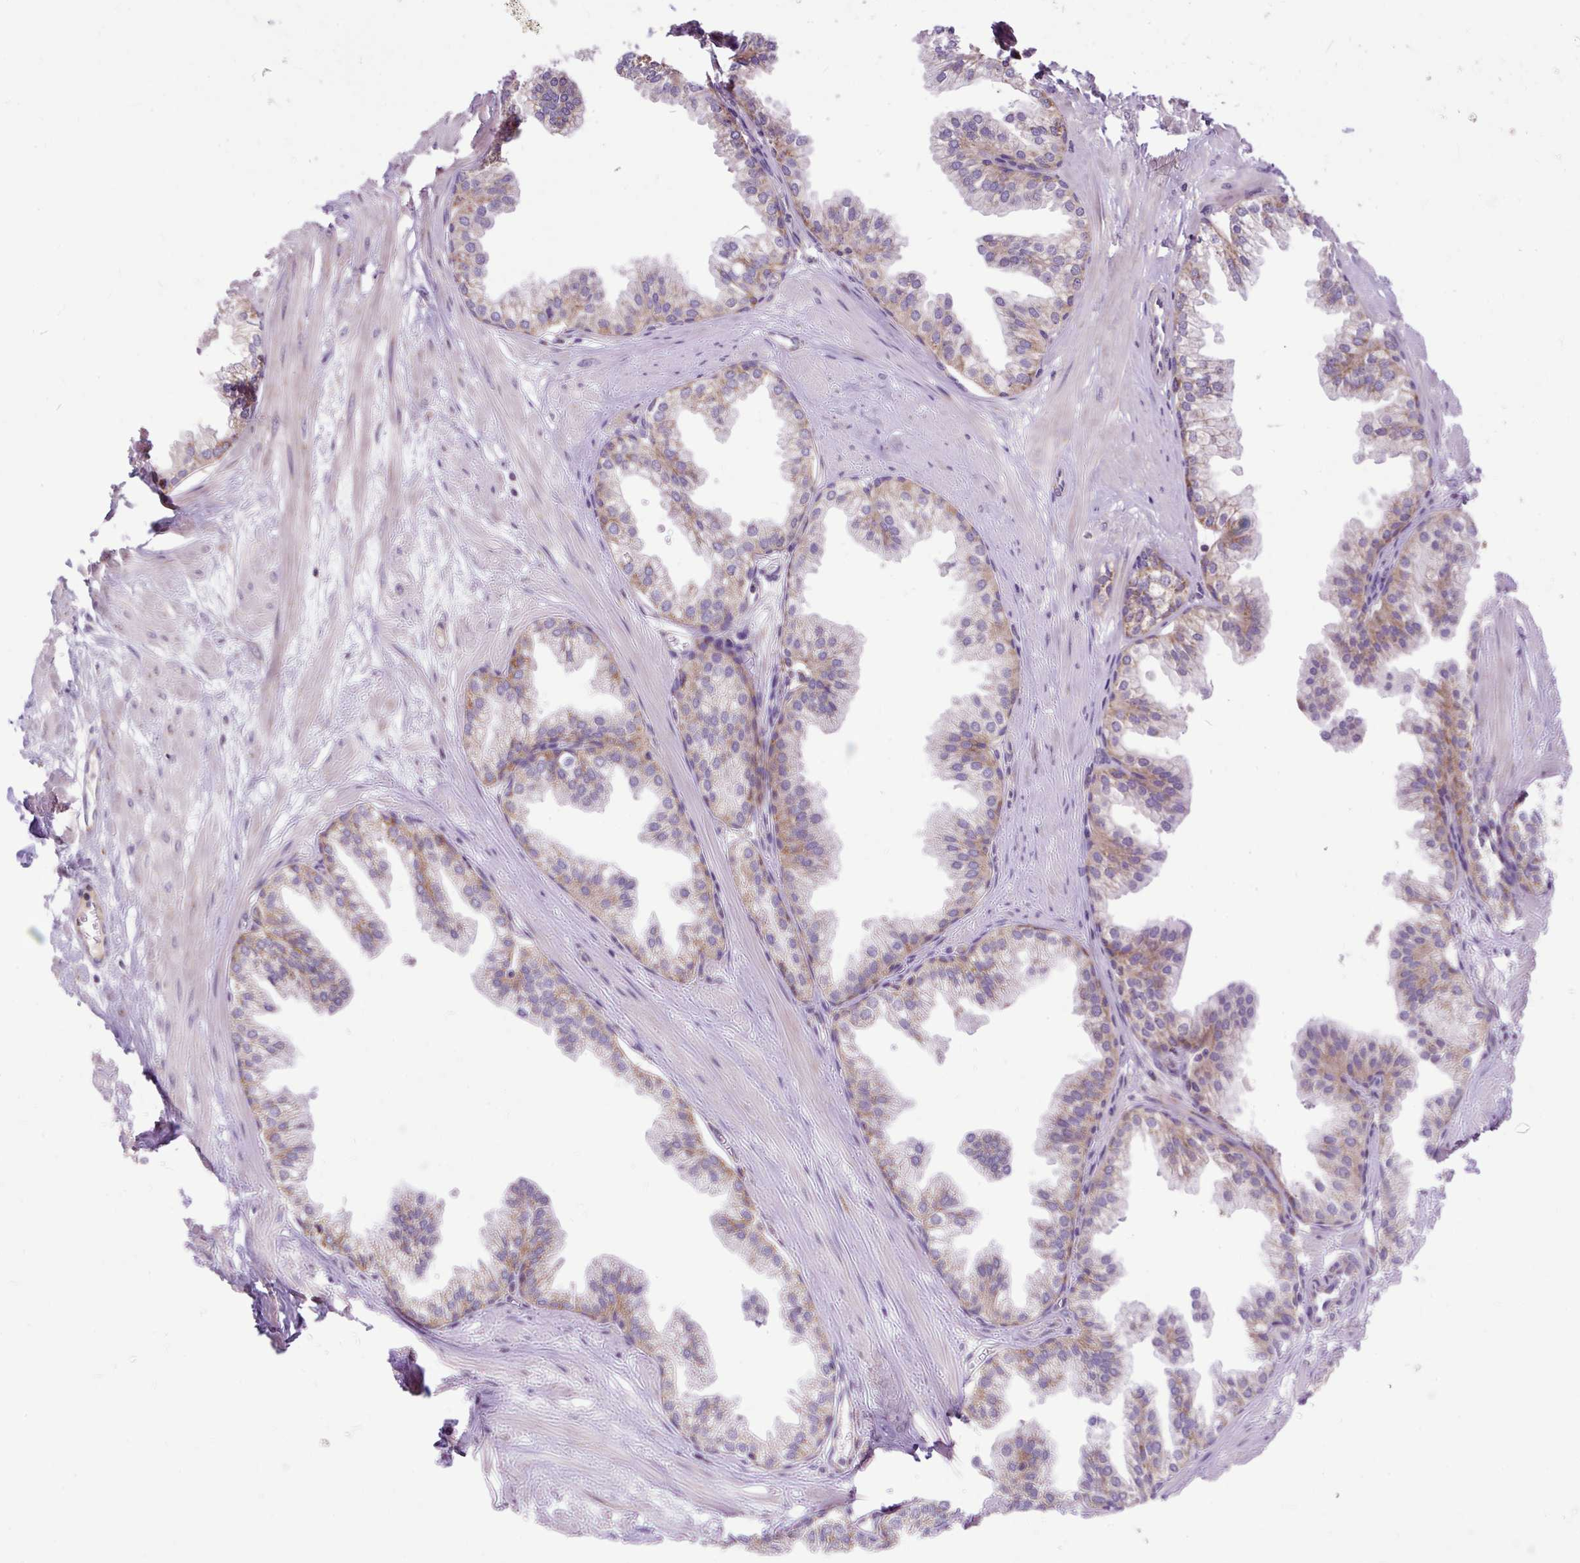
{"staining": {"intensity": "moderate", "quantity": "<25%", "location": "cytoplasmic/membranous"}, "tissue": "prostate", "cell_type": "Glandular cells", "image_type": "normal", "snomed": [{"axis": "morphology", "description": "Normal tissue, NOS"}, {"axis": "topography", "description": "Prostate"}, {"axis": "topography", "description": "Peripheral nerve tissue"}], "caption": "Moderate cytoplasmic/membranous staining for a protein is seen in about <25% of glandular cells of benign prostate using IHC.", "gene": "TOMM40", "patient": {"sex": "male", "age": 55}}